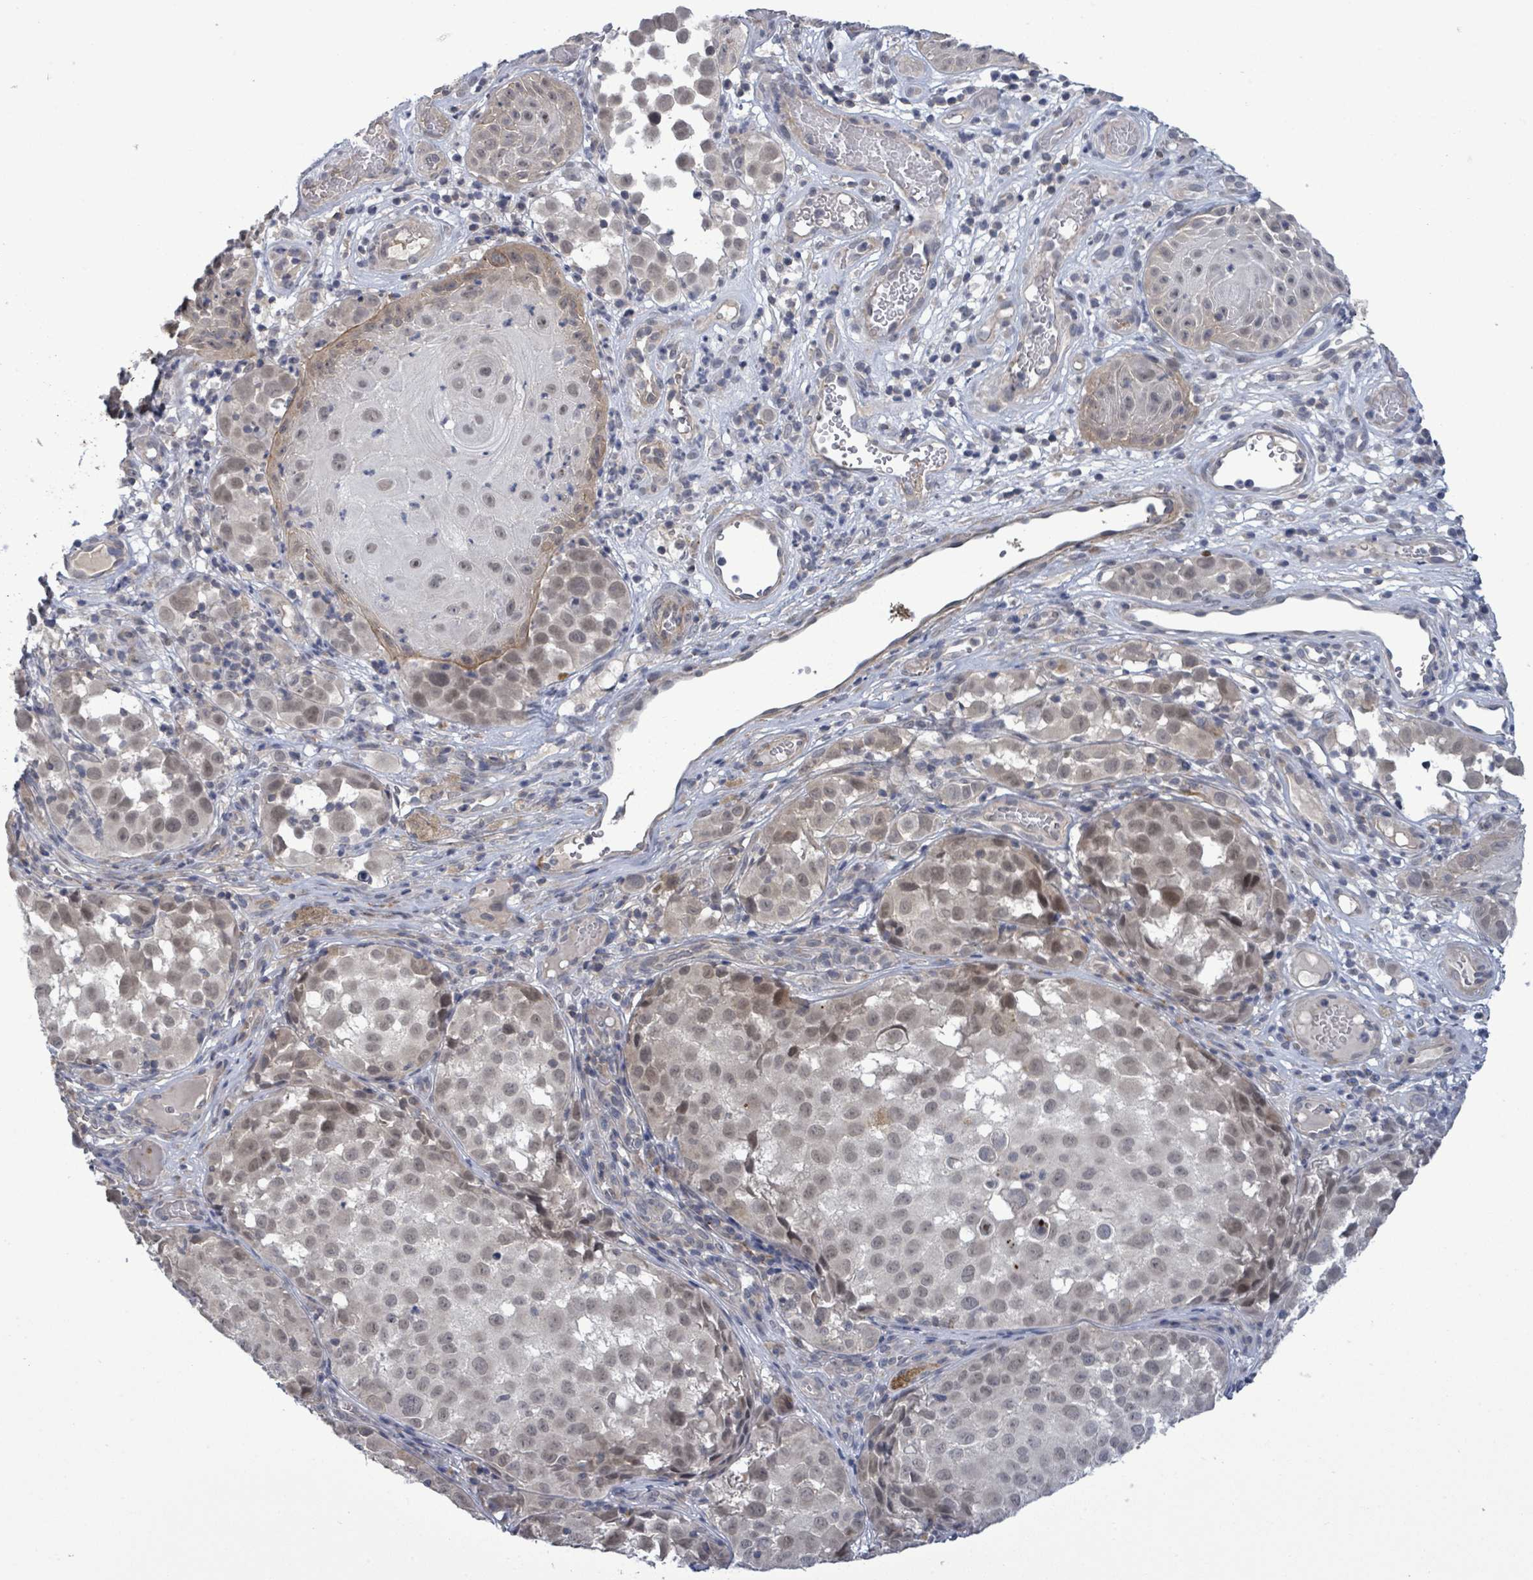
{"staining": {"intensity": "negative", "quantity": "none", "location": "none"}, "tissue": "melanoma", "cell_type": "Tumor cells", "image_type": "cancer", "snomed": [{"axis": "morphology", "description": "Malignant melanoma, NOS"}, {"axis": "topography", "description": "Skin"}], "caption": "Immunohistochemistry (IHC) image of human melanoma stained for a protein (brown), which reveals no positivity in tumor cells.", "gene": "AMMECR1", "patient": {"sex": "male", "age": 64}}